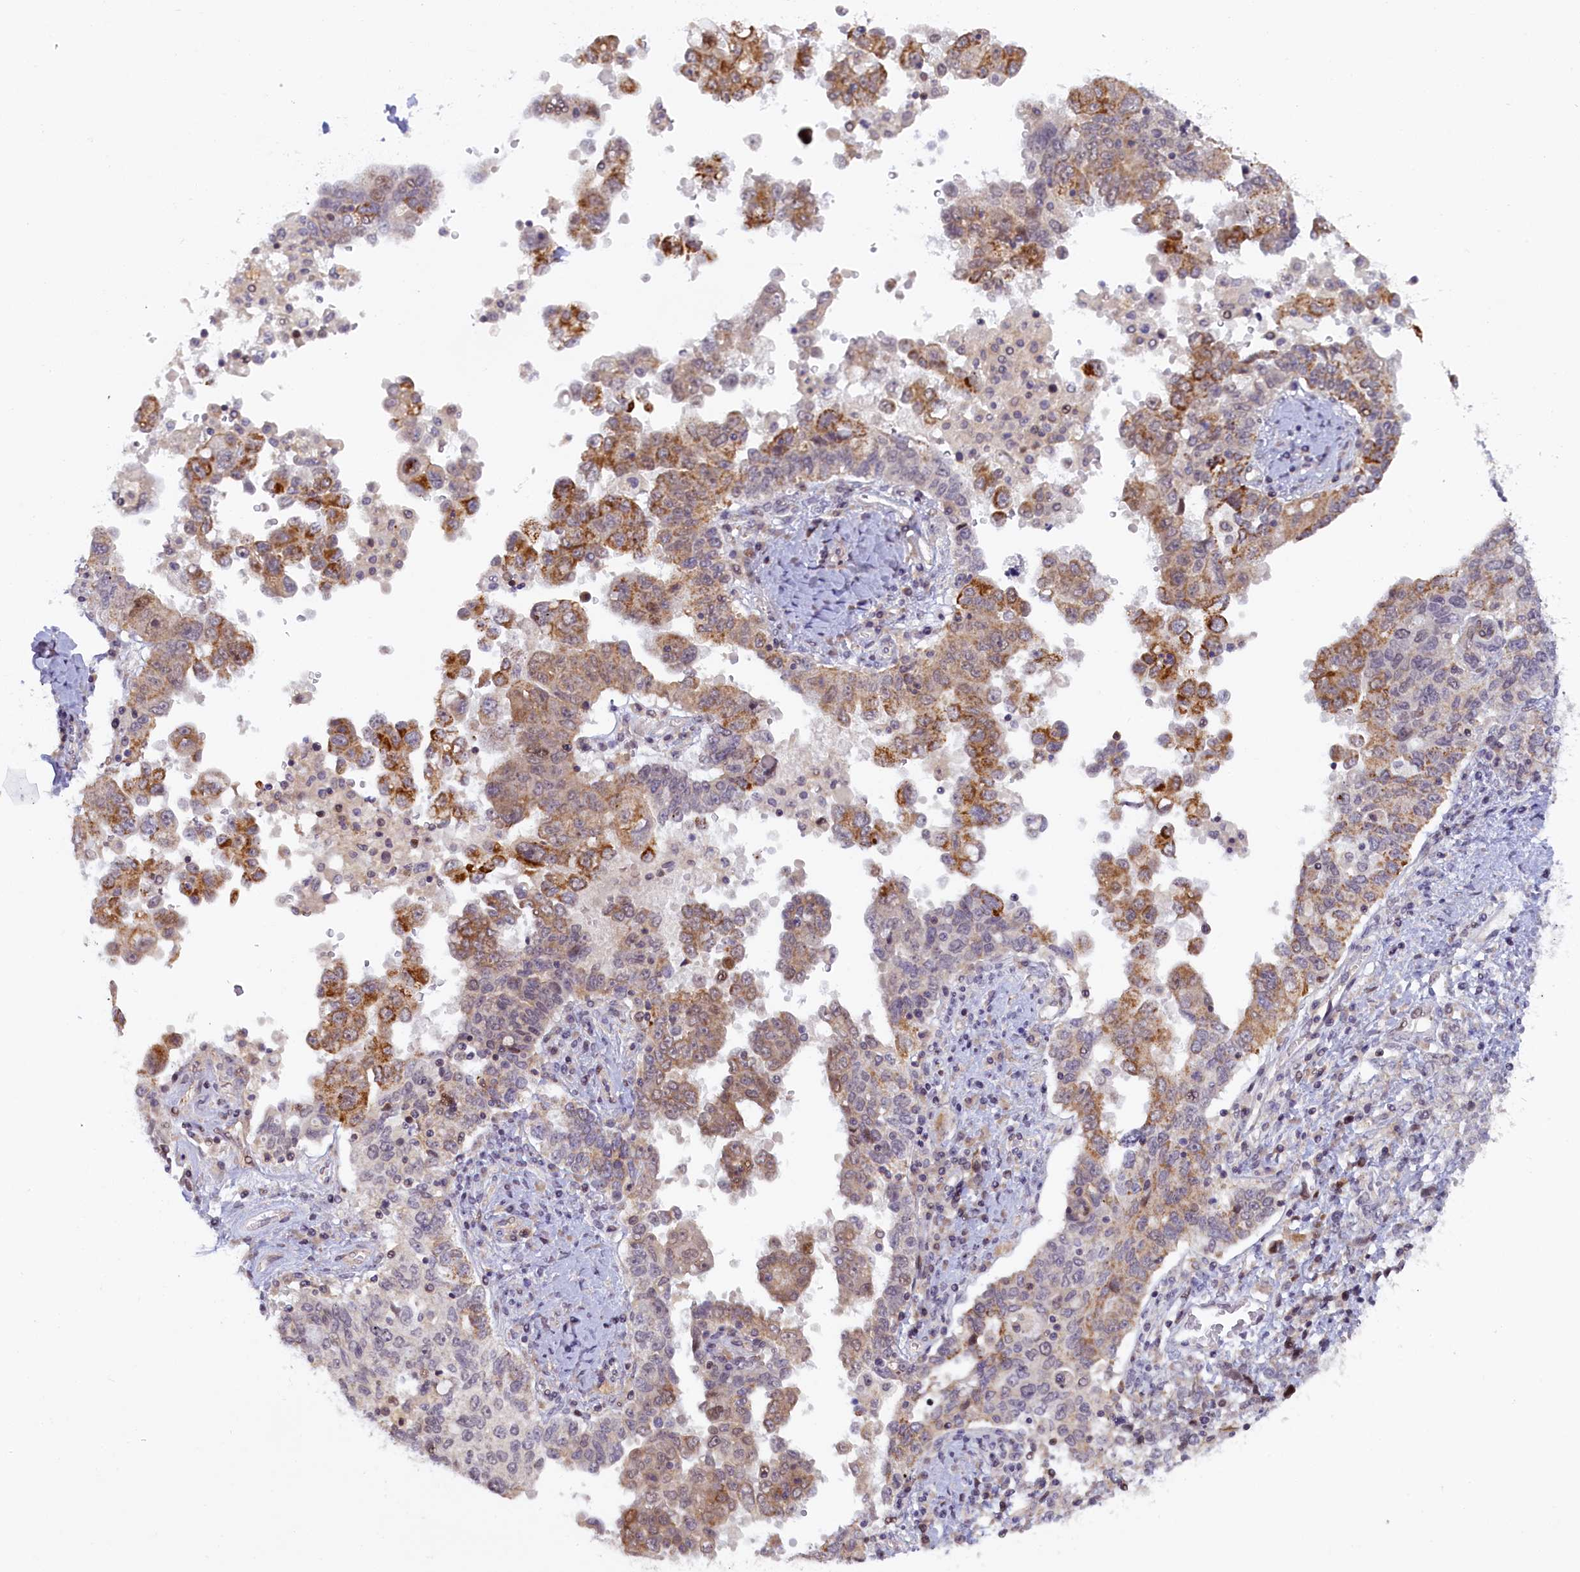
{"staining": {"intensity": "moderate", "quantity": "<25%", "location": "cytoplasmic/membranous"}, "tissue": "ovarian cancer", "cell_type": "Tumor cells", "image_type": "cancer", "snomed": [{"axis": "morphology", "description": "Carcinoma, endometroid"}, {"axis": "topography", "description": "Ovary"}], "caption": "The photomicrograph shows staining of ovarian cancer, revealing moderate cytoplasmic/membranous protein positivity (brown color) within tumor cells.", "gene": "CCL23", "patient": {"sex": "female", "age": 62}}